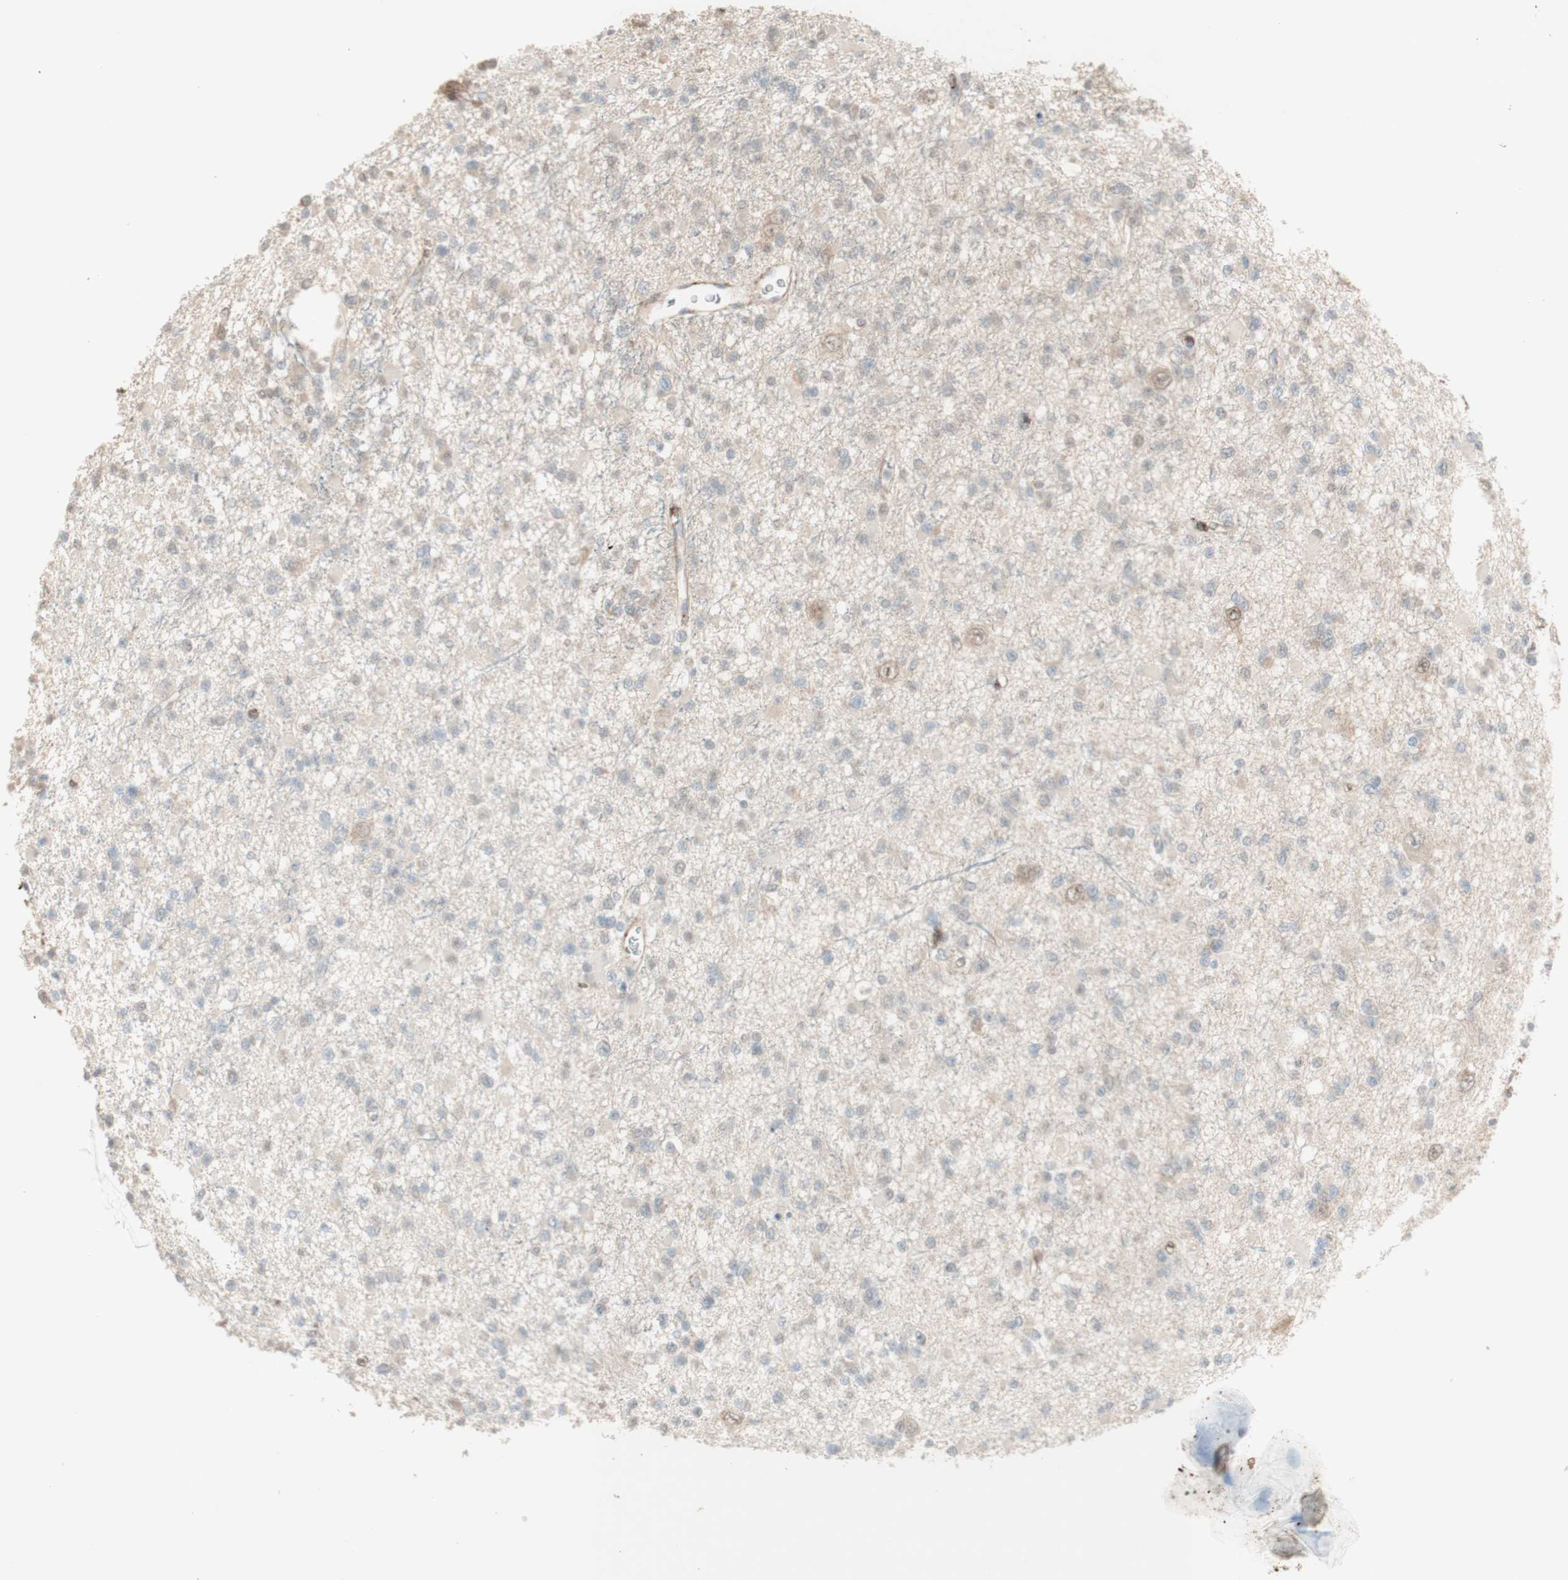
{"staining": {"intensity": "negative", "quantity": "none", "location": "none"}, "tissue": "glioma", "cell_type": "Tumor cells", "image_type": "cancer", "snomed": [{"axis": "morphology", "description": "Glioma, malignant, Low grade"}, {"axis": "topography", "description": "Brain"}], "caption": "Immunohistochemistry of glioma shows no positivity in tumor cells.", "gene": "MUC3A", "patient": {"sex": "female", "age": 22}}